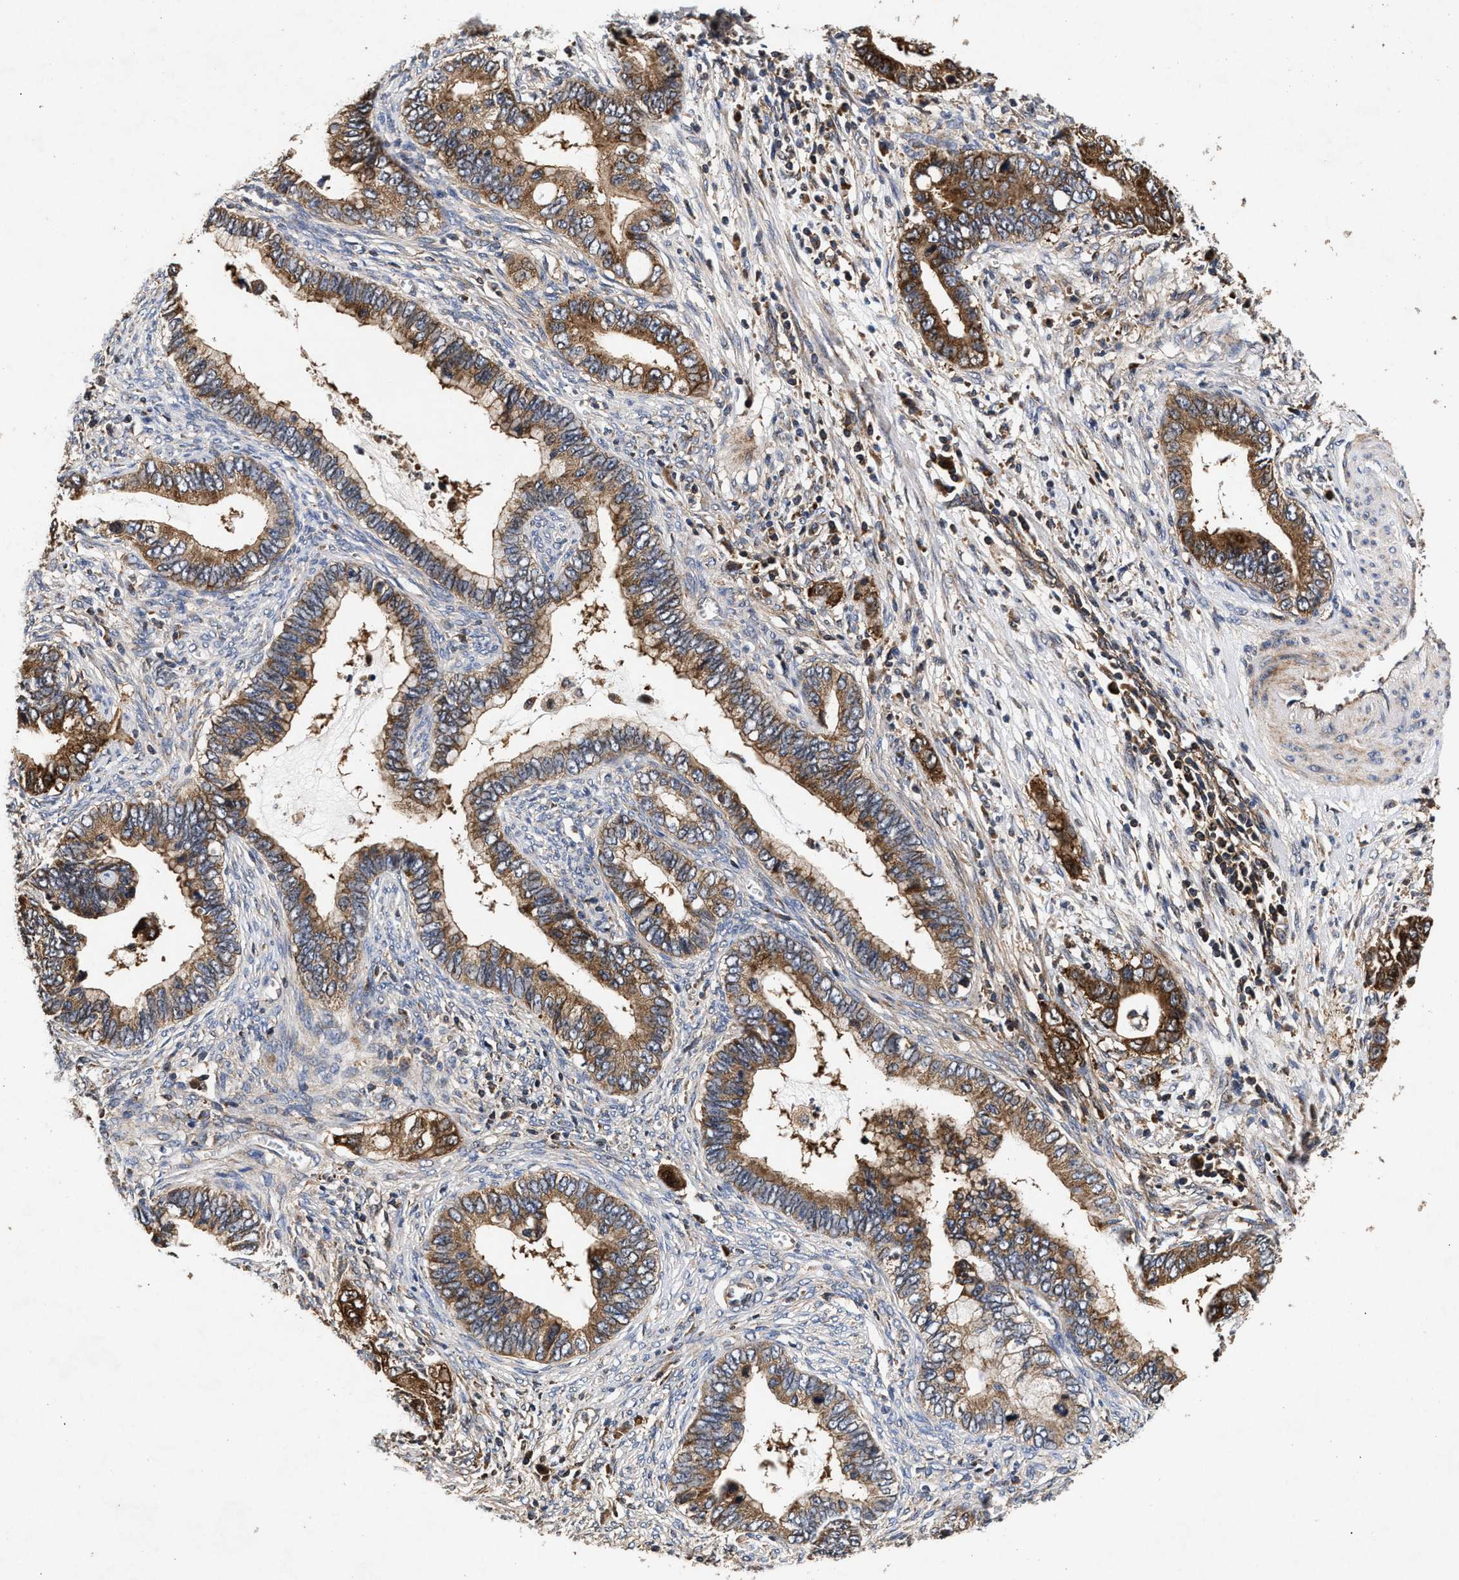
{"staining": {"intensity": "strong", "quantity": ">75%", "location": "cytoplasmic/membranous"}, "tissue": "cervical cancer", "cell_type": "Tumor cells", "image_type": "cancer", "snomed": [{"axis": "morphology", "description": "Adenocarcinoma, NOS"}, {"axis": "topography", "description": "Cervix"}], "caption": "An image of human cervical adenocarcinoma stained for a protein shows strong cytoplasmic/membranous brown staining in tumor cells.", "gene": "NFKB2", "patient": {"sex": "female", "age": 44}}